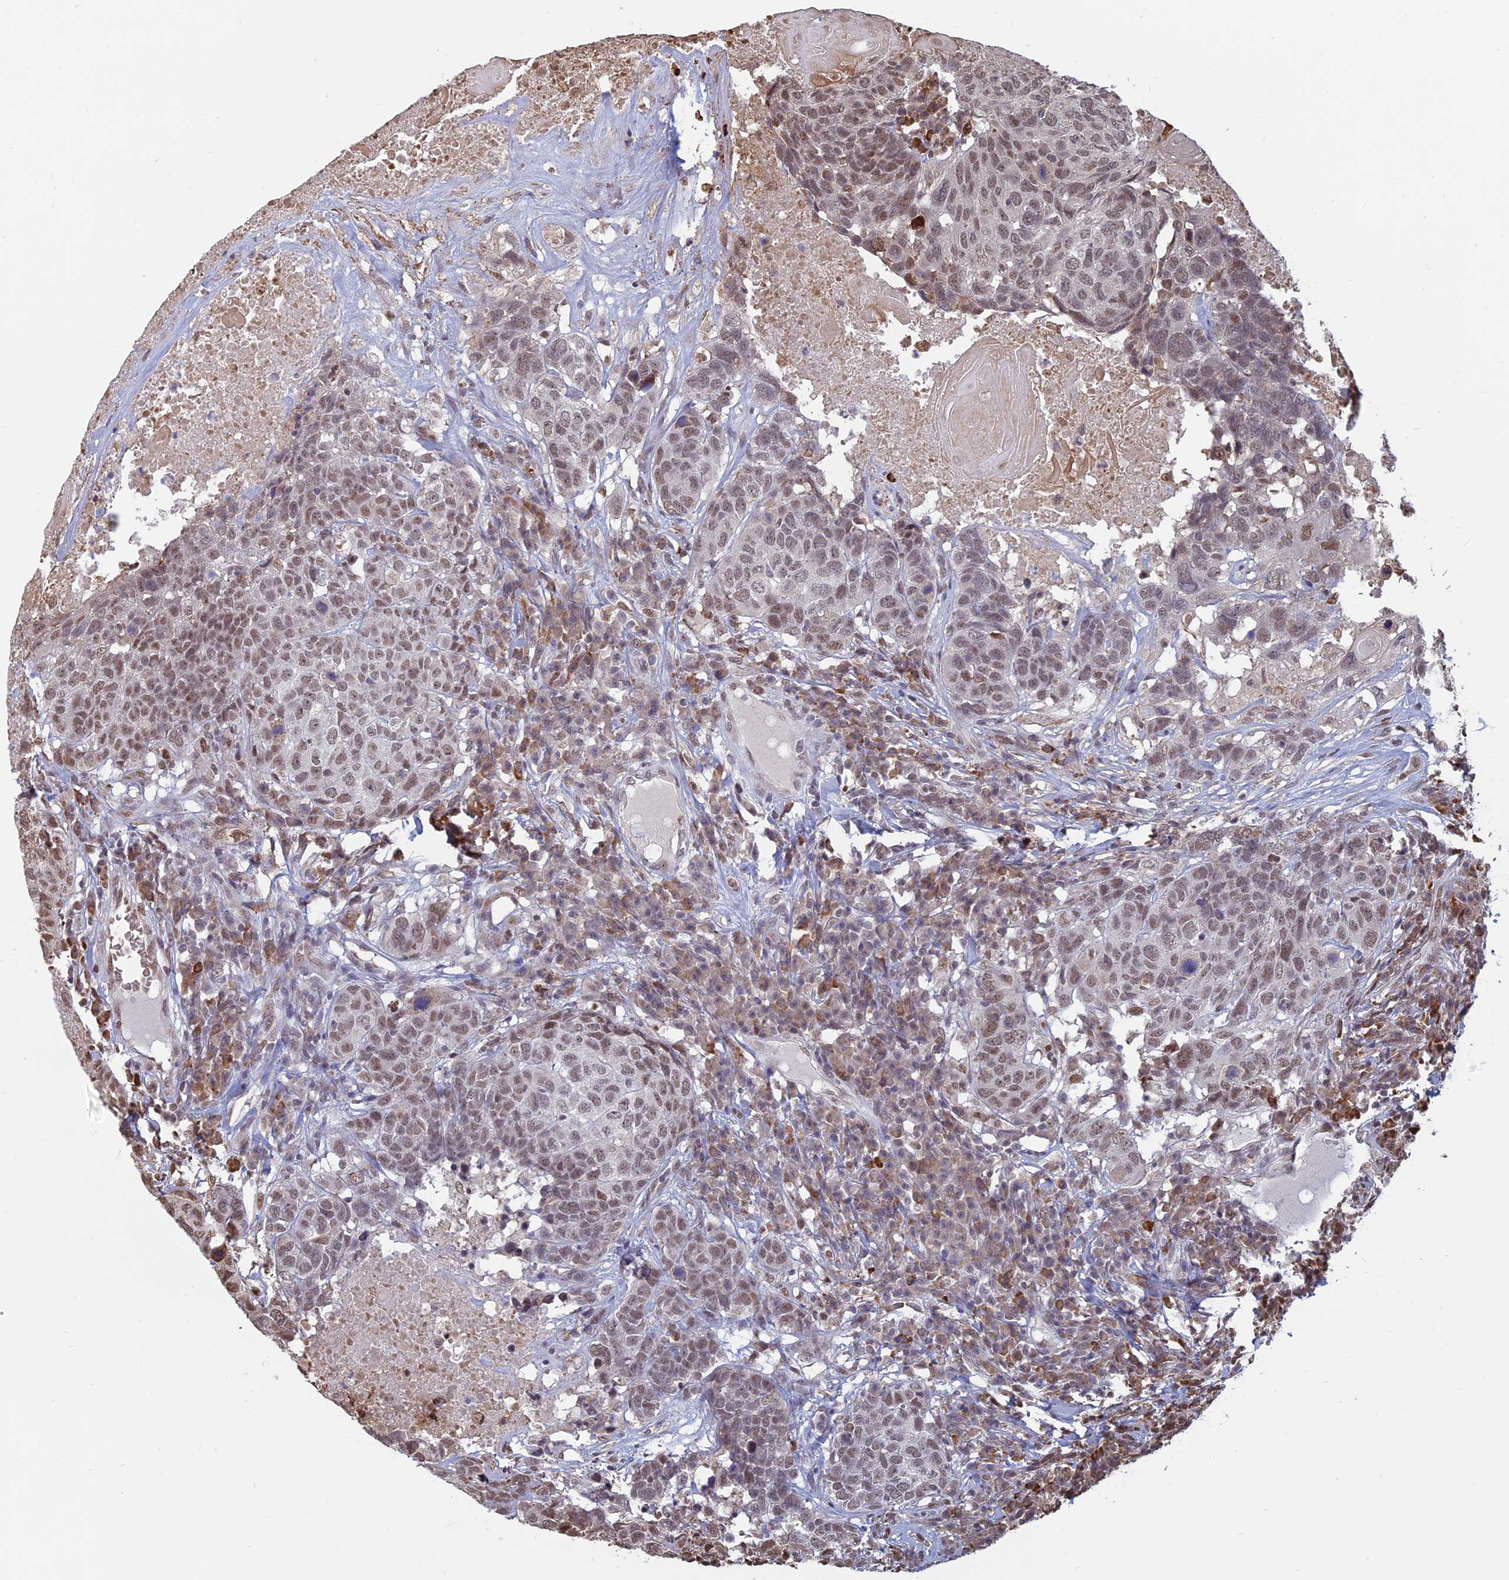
{"staining": {"intensity": "weak", "quantity": ">75%", "location": "nuclear"}, "tissue": "head and neck cancer", "cell_type": "Tumor cells", "image_type": "cancer", "snomed": [{"axis": "morphology", "description": "Squamous cell carcinoma, NOS"}, {"axis": "topography", "description": "Head-Neck"}], "caption": "A micrograph showing weak nuclear staining in about >75% of tumor cells in head and neck cancer, as visualized by brown immunohistochemical staining.", "gene": "MFAP1", "patient": {"sex": "male", "age": 66}}